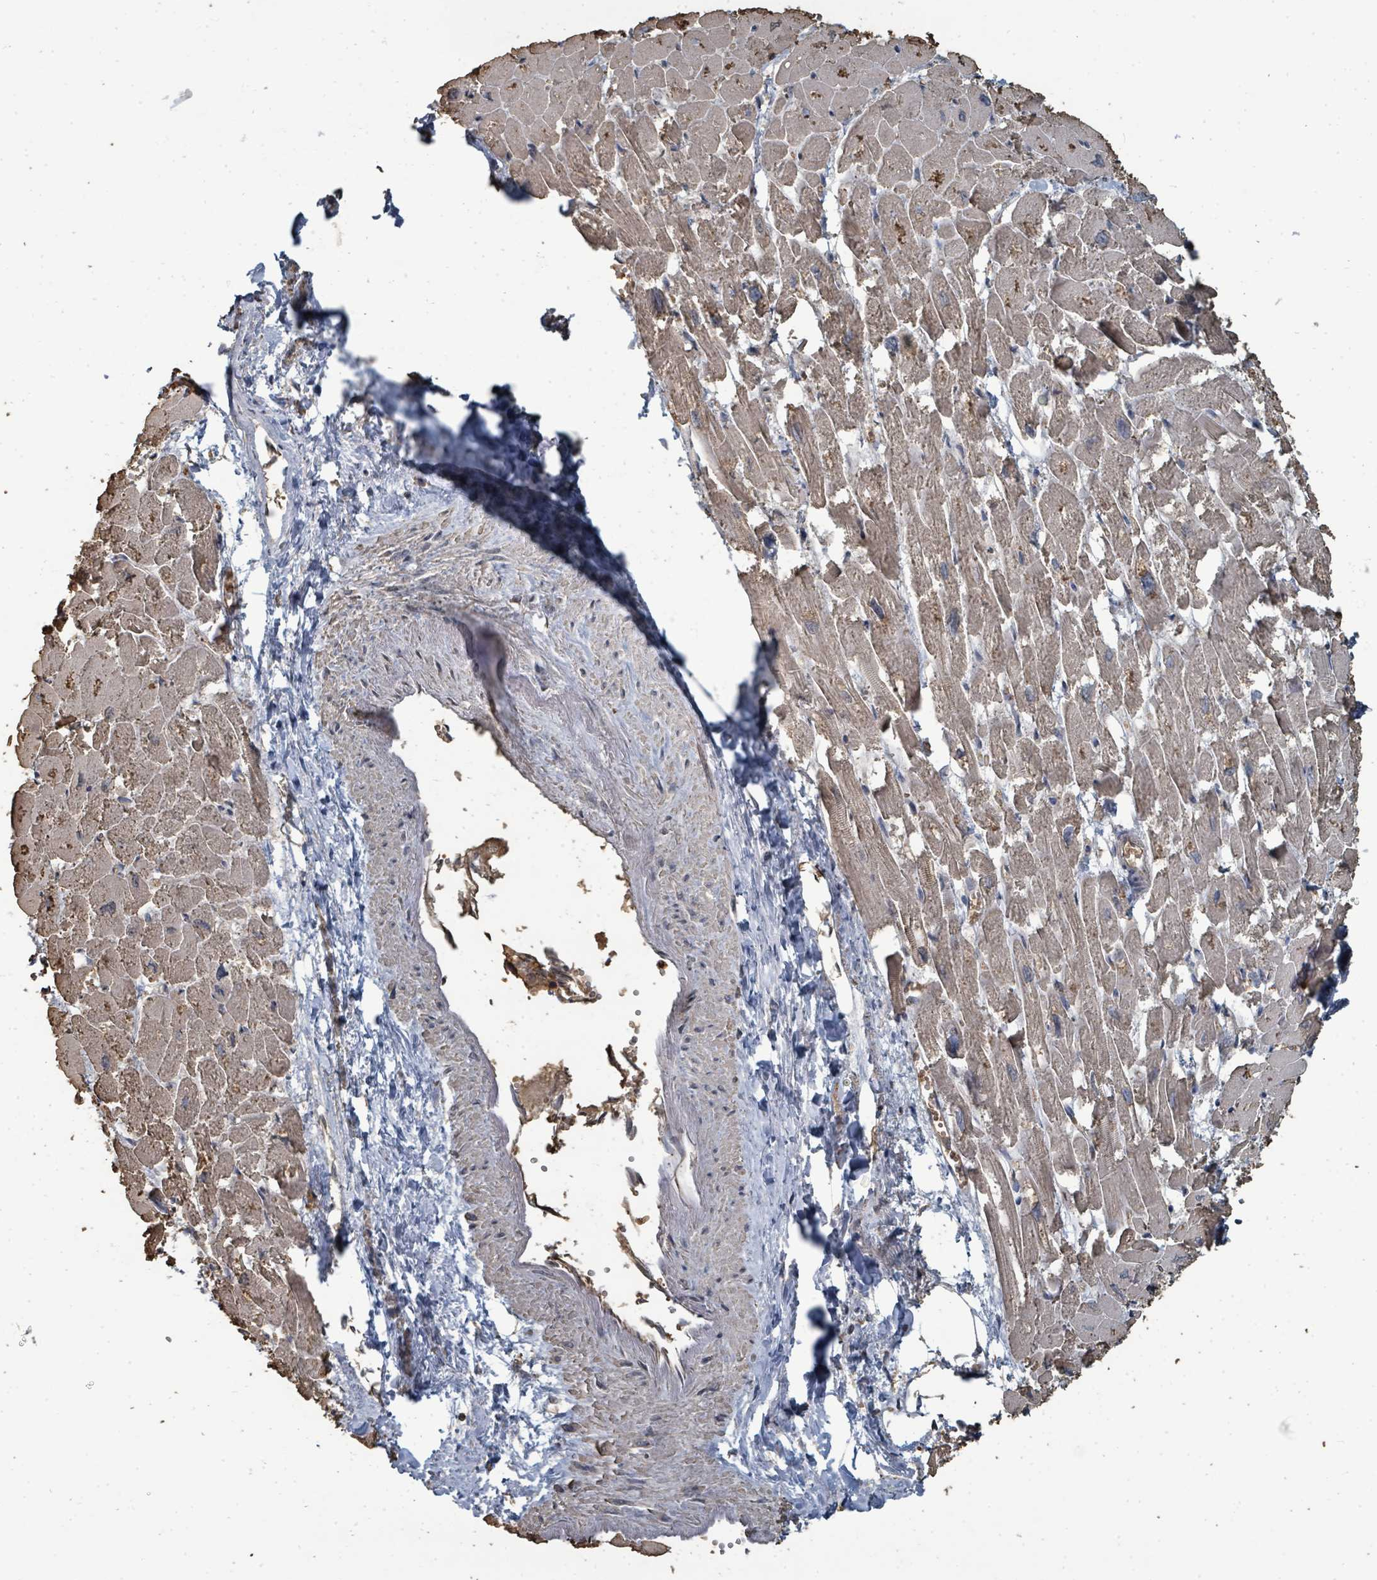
{"staining": {"intensity": "weak", "quantity": "25%-75%", "location": "cytoplasmic/membranous,nuclear"}, "tissue": "heart muscle", "cell_type": "Cardiomyocytes", "image_type": "normal", "snomed": [{"axis": "morphology", "description": "Normal tissue, NOS"}, {"axis": "topography", "description": "Heart"}], "caption": "This histopathology image displays benign heart muscle stained with immunohistochemistry (IHC) to label a protein in brown. The cytoplasmic/membranous,nuclear of cardiomyocytes show weak positivity for the protein. Nuclei are counter-stained blue.", "gene": "C6orf52", "patient": {"sex": "male", "age": 54}}